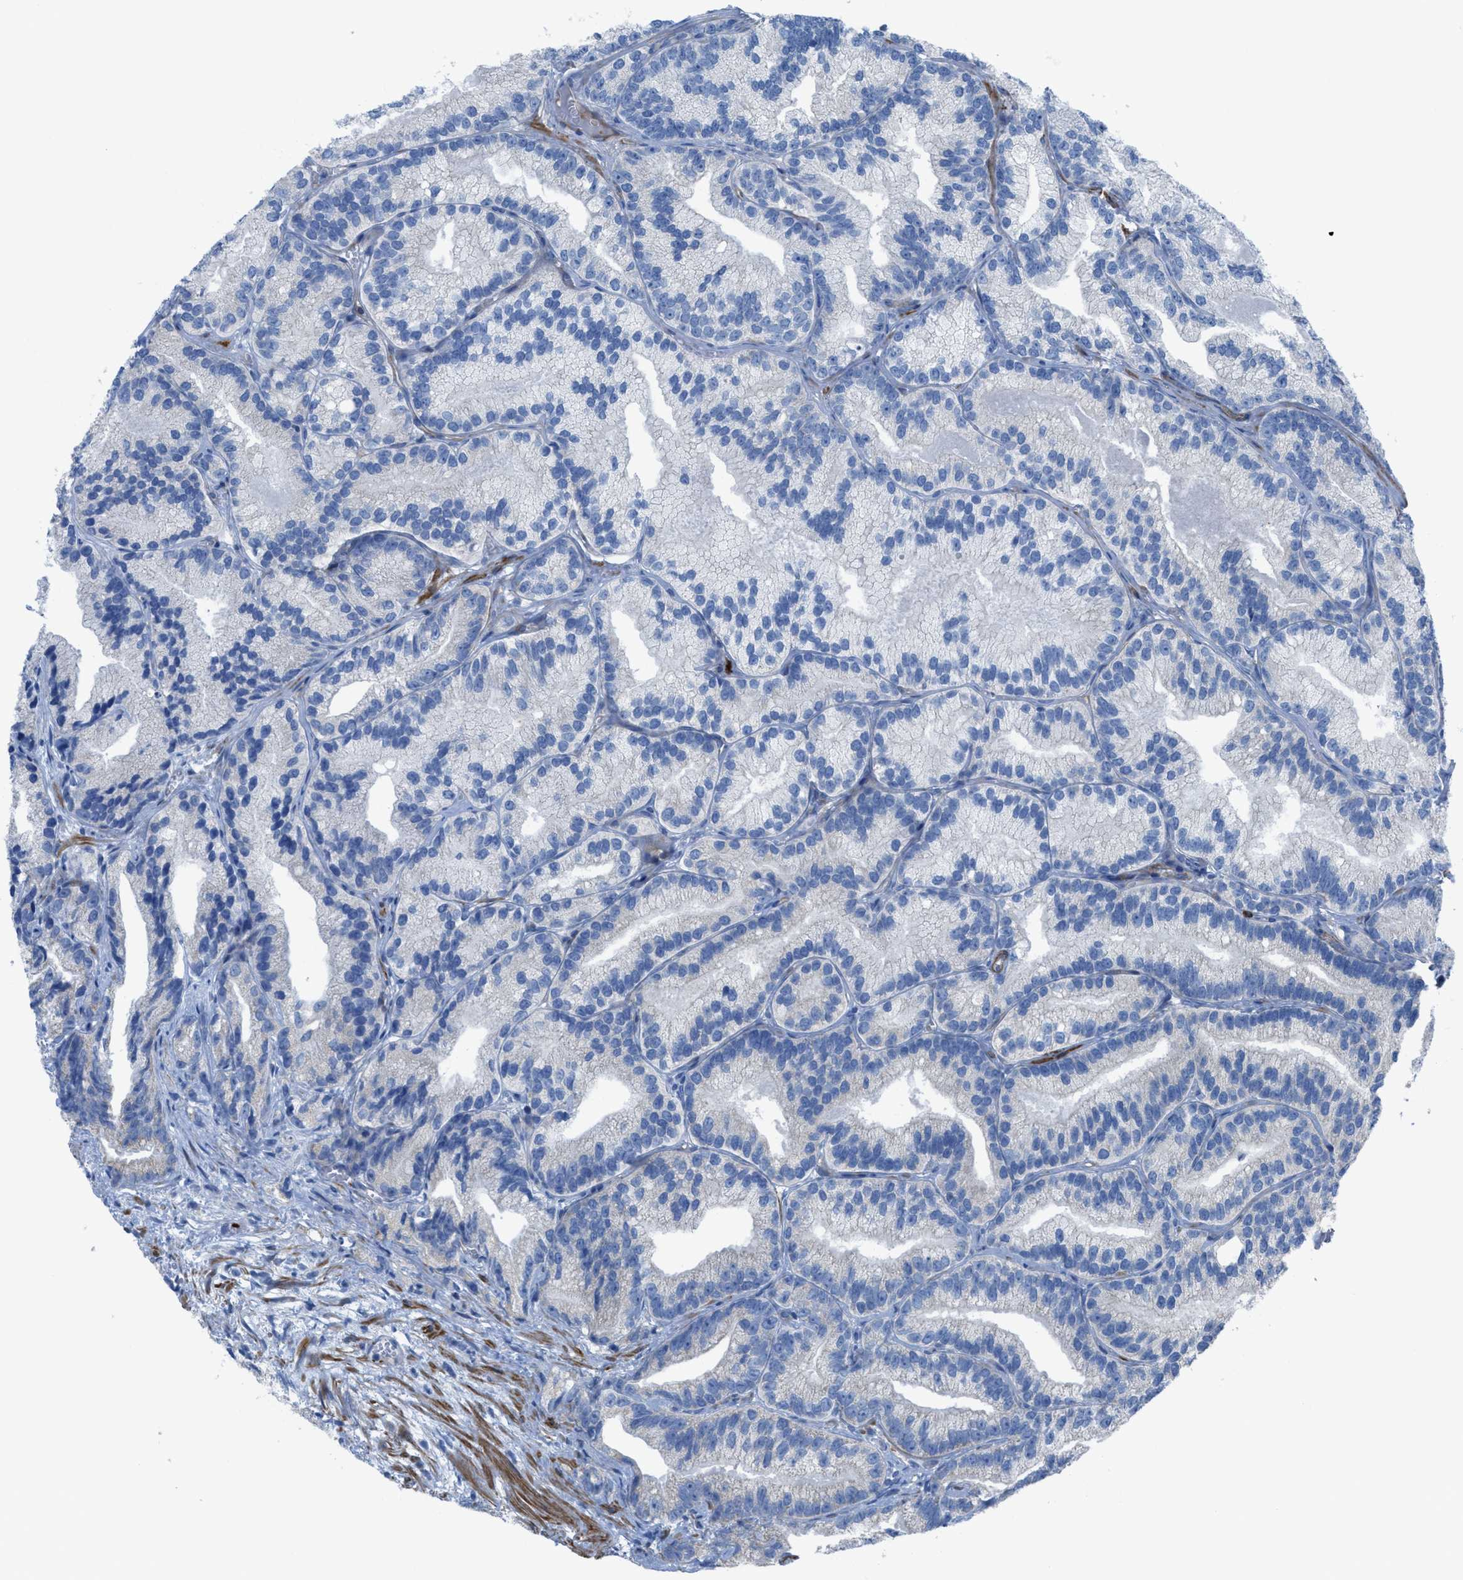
{"staining": {"intensity": "negative", "quantity": "none", "location": "none"}, "tissue": "prostate cancer", "cell_type": "Tumor cells", "image_type": "cancer", "snomed": [{"axis": "morphology", "description": "Adenocarcinoma, Low grade"}, {"axis": "topography", "description": "Prostate"}], "caption": "This is a image of IHC staining of prostate cancer (adenocarcinoma (low-grade)), which shows no positivity in tumor cells. (DAB immunohistochemistry, high magnification).", "gene": "KCNH7", "patient": {"sex": "male", "age": 89}}